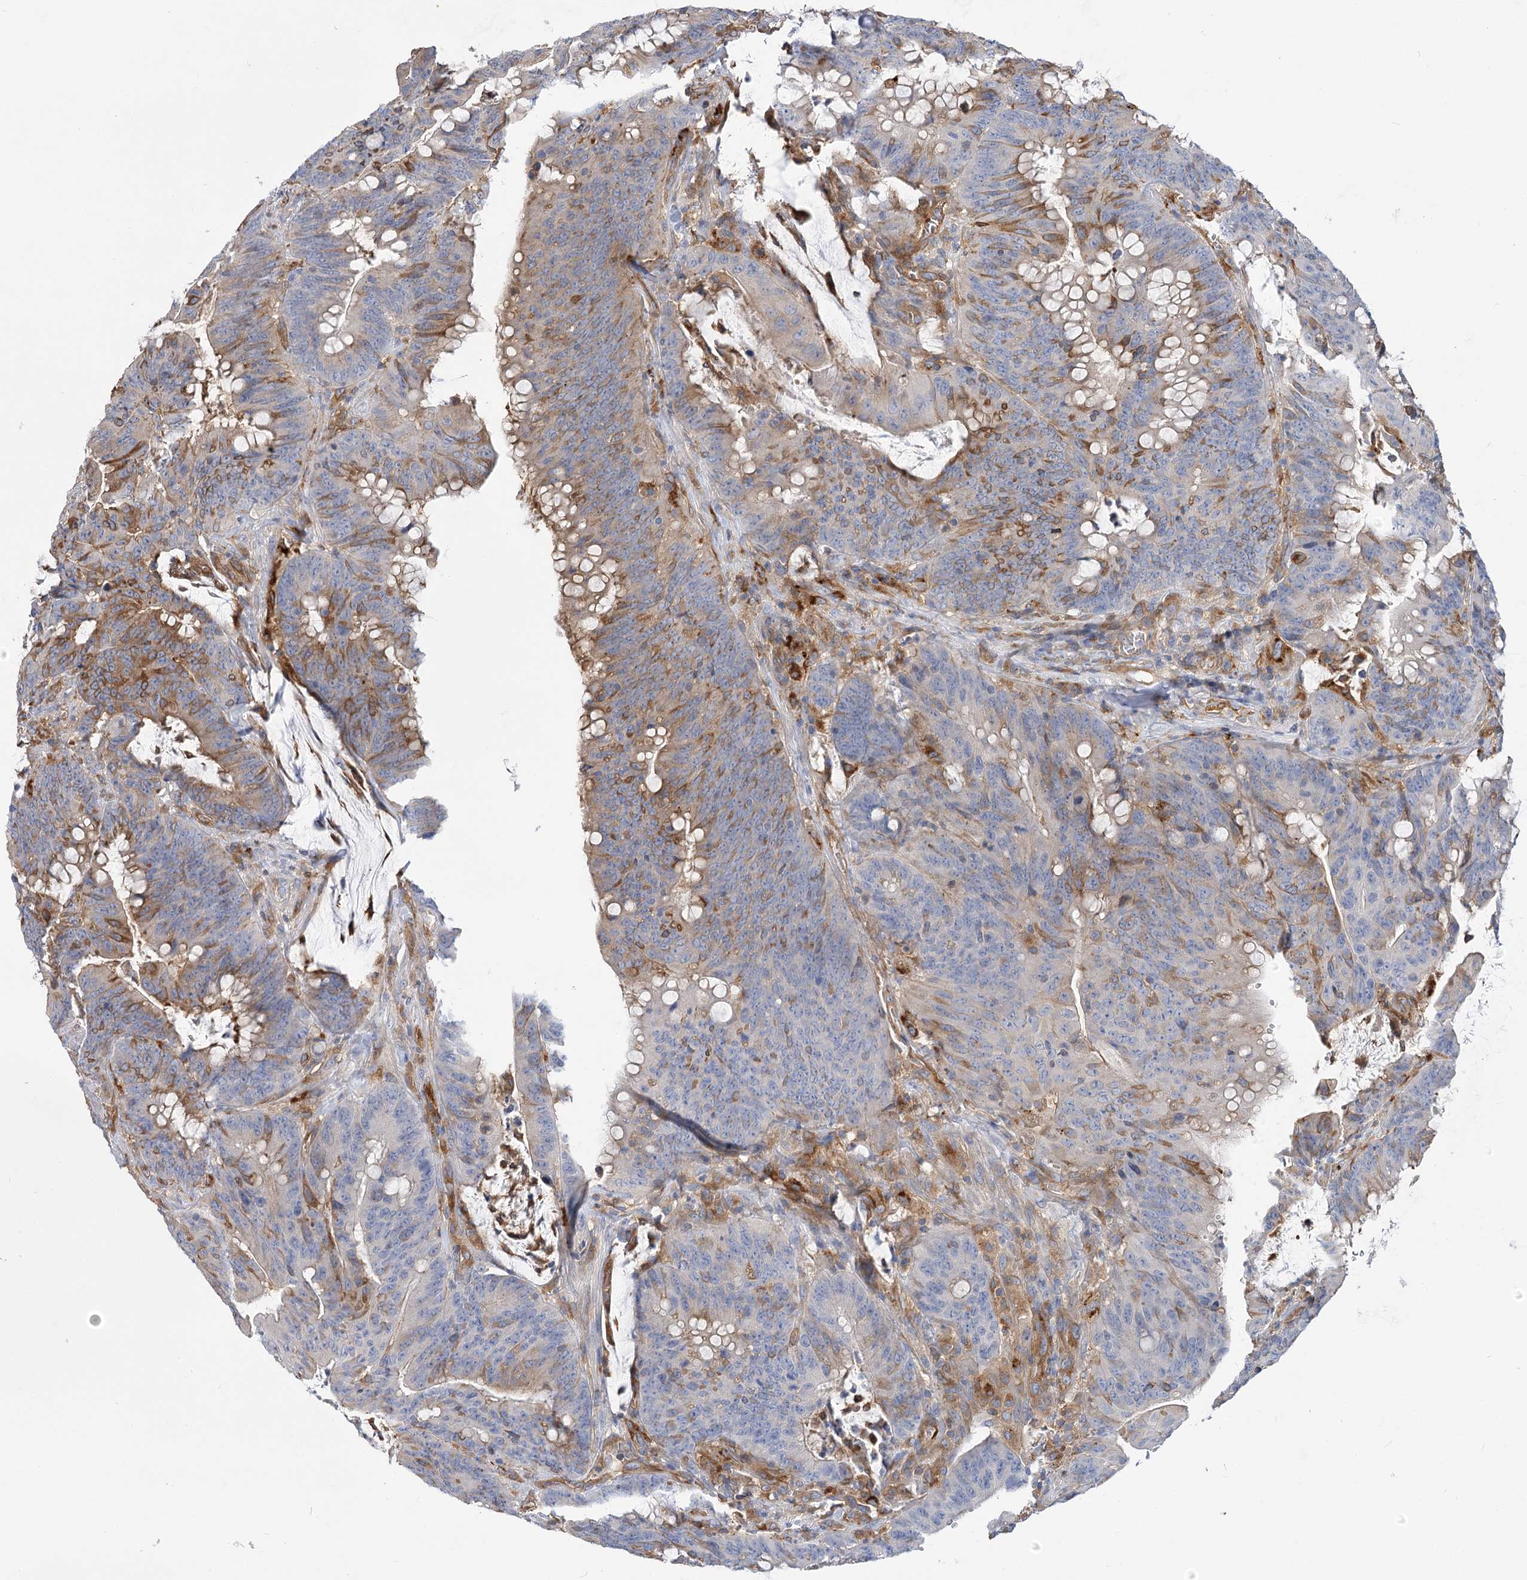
{"staining": {"intensity": "moderate", "quantity": "<25%", "location": "cytoplasmic/membranous"}, "tissue": "colorectal cancer", "cell_type": "Tumor cells", "image_type": "cancer", "snomed": [{"axis": "morphology", "description": "Adenocarcinoma, NOS"}, {"axis": "topography", "description": "Colon"}], "caption": "Immunohistochemistry (DAB (3,3'-diaminobenzidine)) staining of human colorectal adenocarcinoma reveals moderate cytoplasmic/membranous protein expression in approximately <25% of tumor cells.", "gene": "GUSB", "patient": {"sex": "male", "age": 45}}